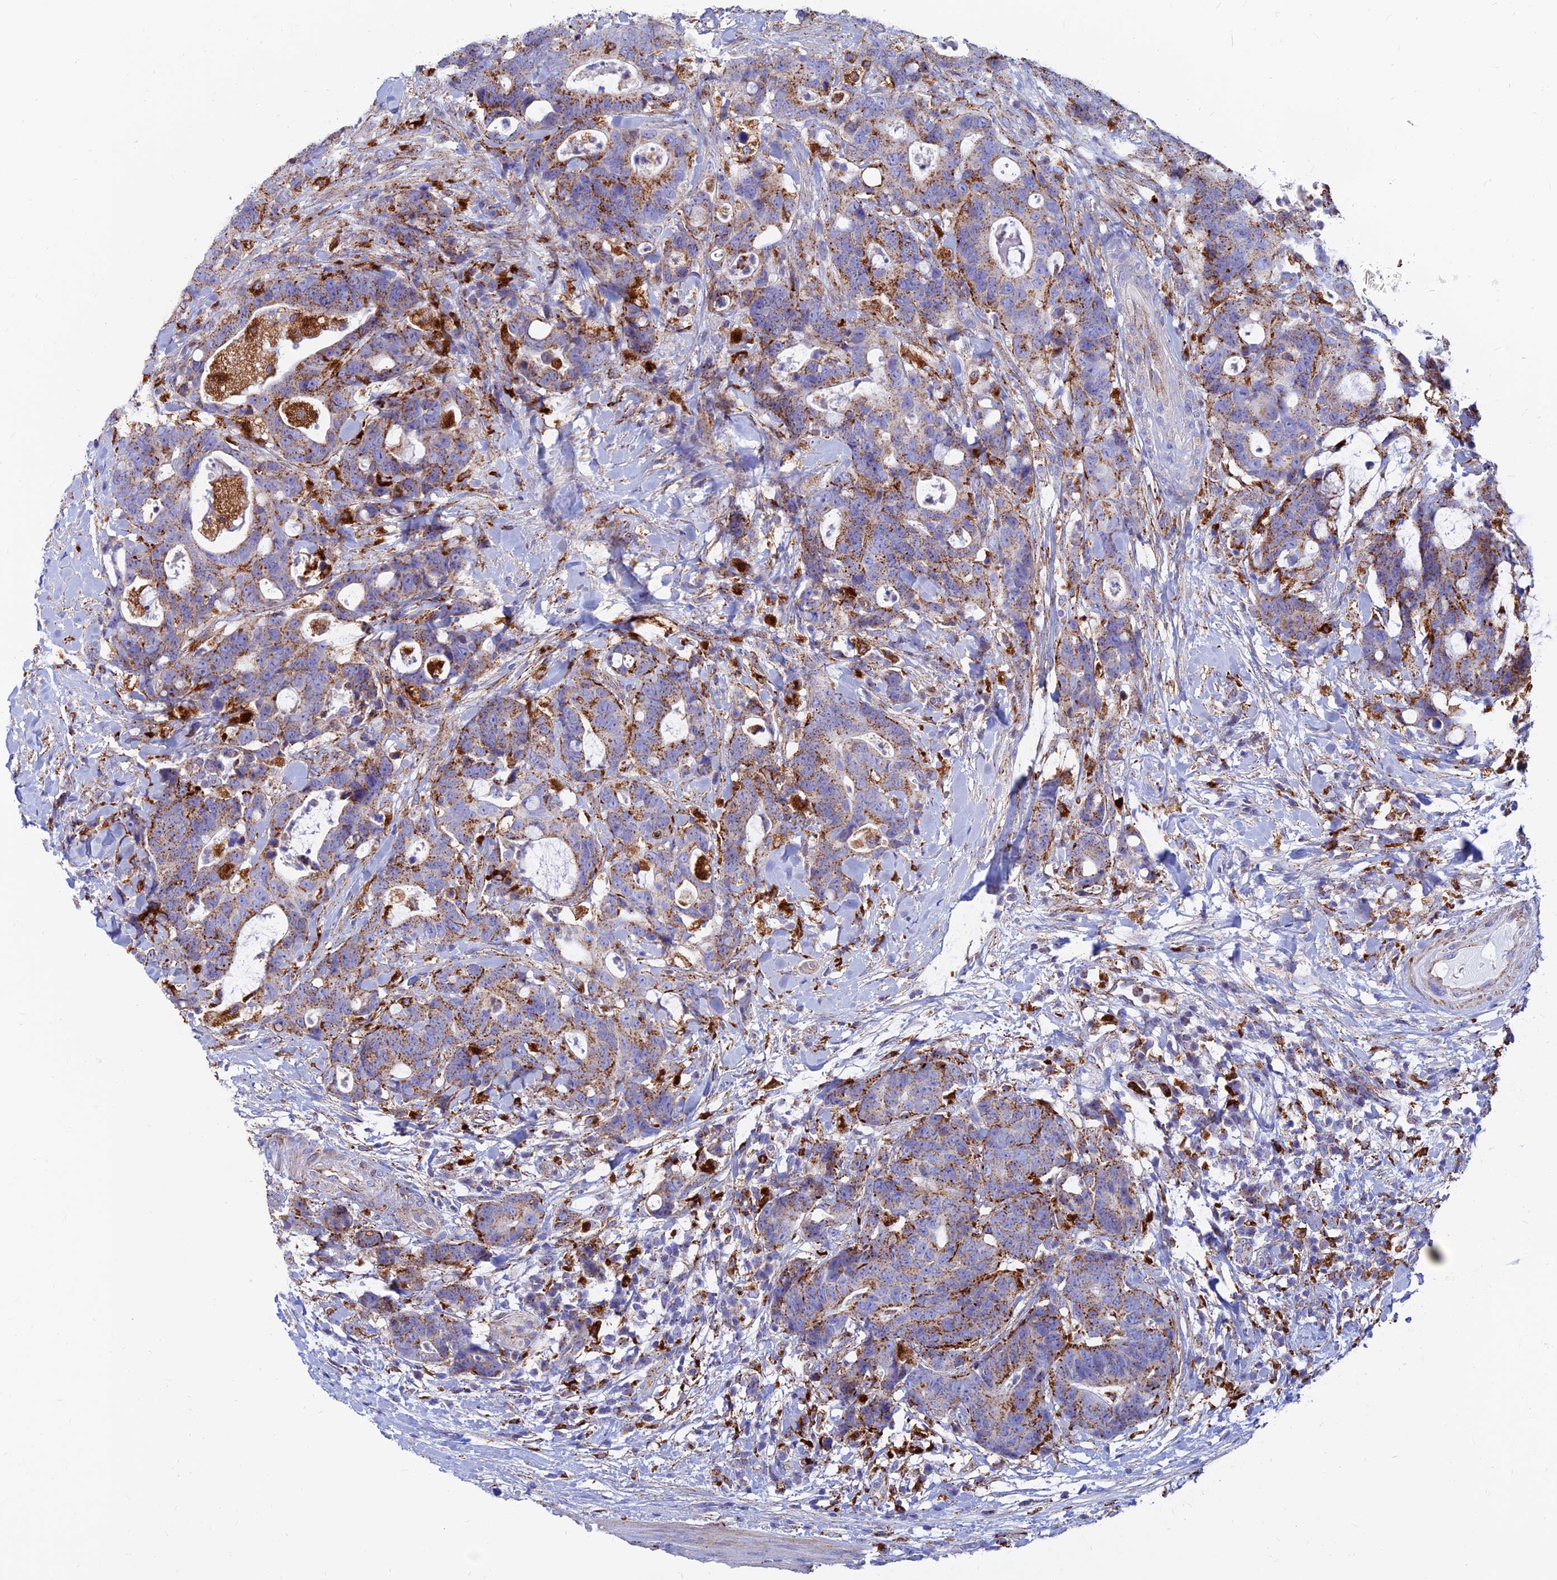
{"staining": {"intensity": "moderate", "quantity": ">75%", "location": "cytoplasmic/membranous"}, "tissue": "colorectal cancer", "cell_type": "Tumor cells", "image_type": "cancer", "snomed": [{"axis": "morphology", "description": "Adenocarcinoma, NOS"}, {"axis": "topography", "description": "Colon"}], "caption": "Human colorectal cancer stained with a brown dye exhibits moderate cytoplasmic/membranous positive expression in about >75% of tumor cells.", "gene": "SPNS1", "patient": {"sex": "female", "age": 82}}